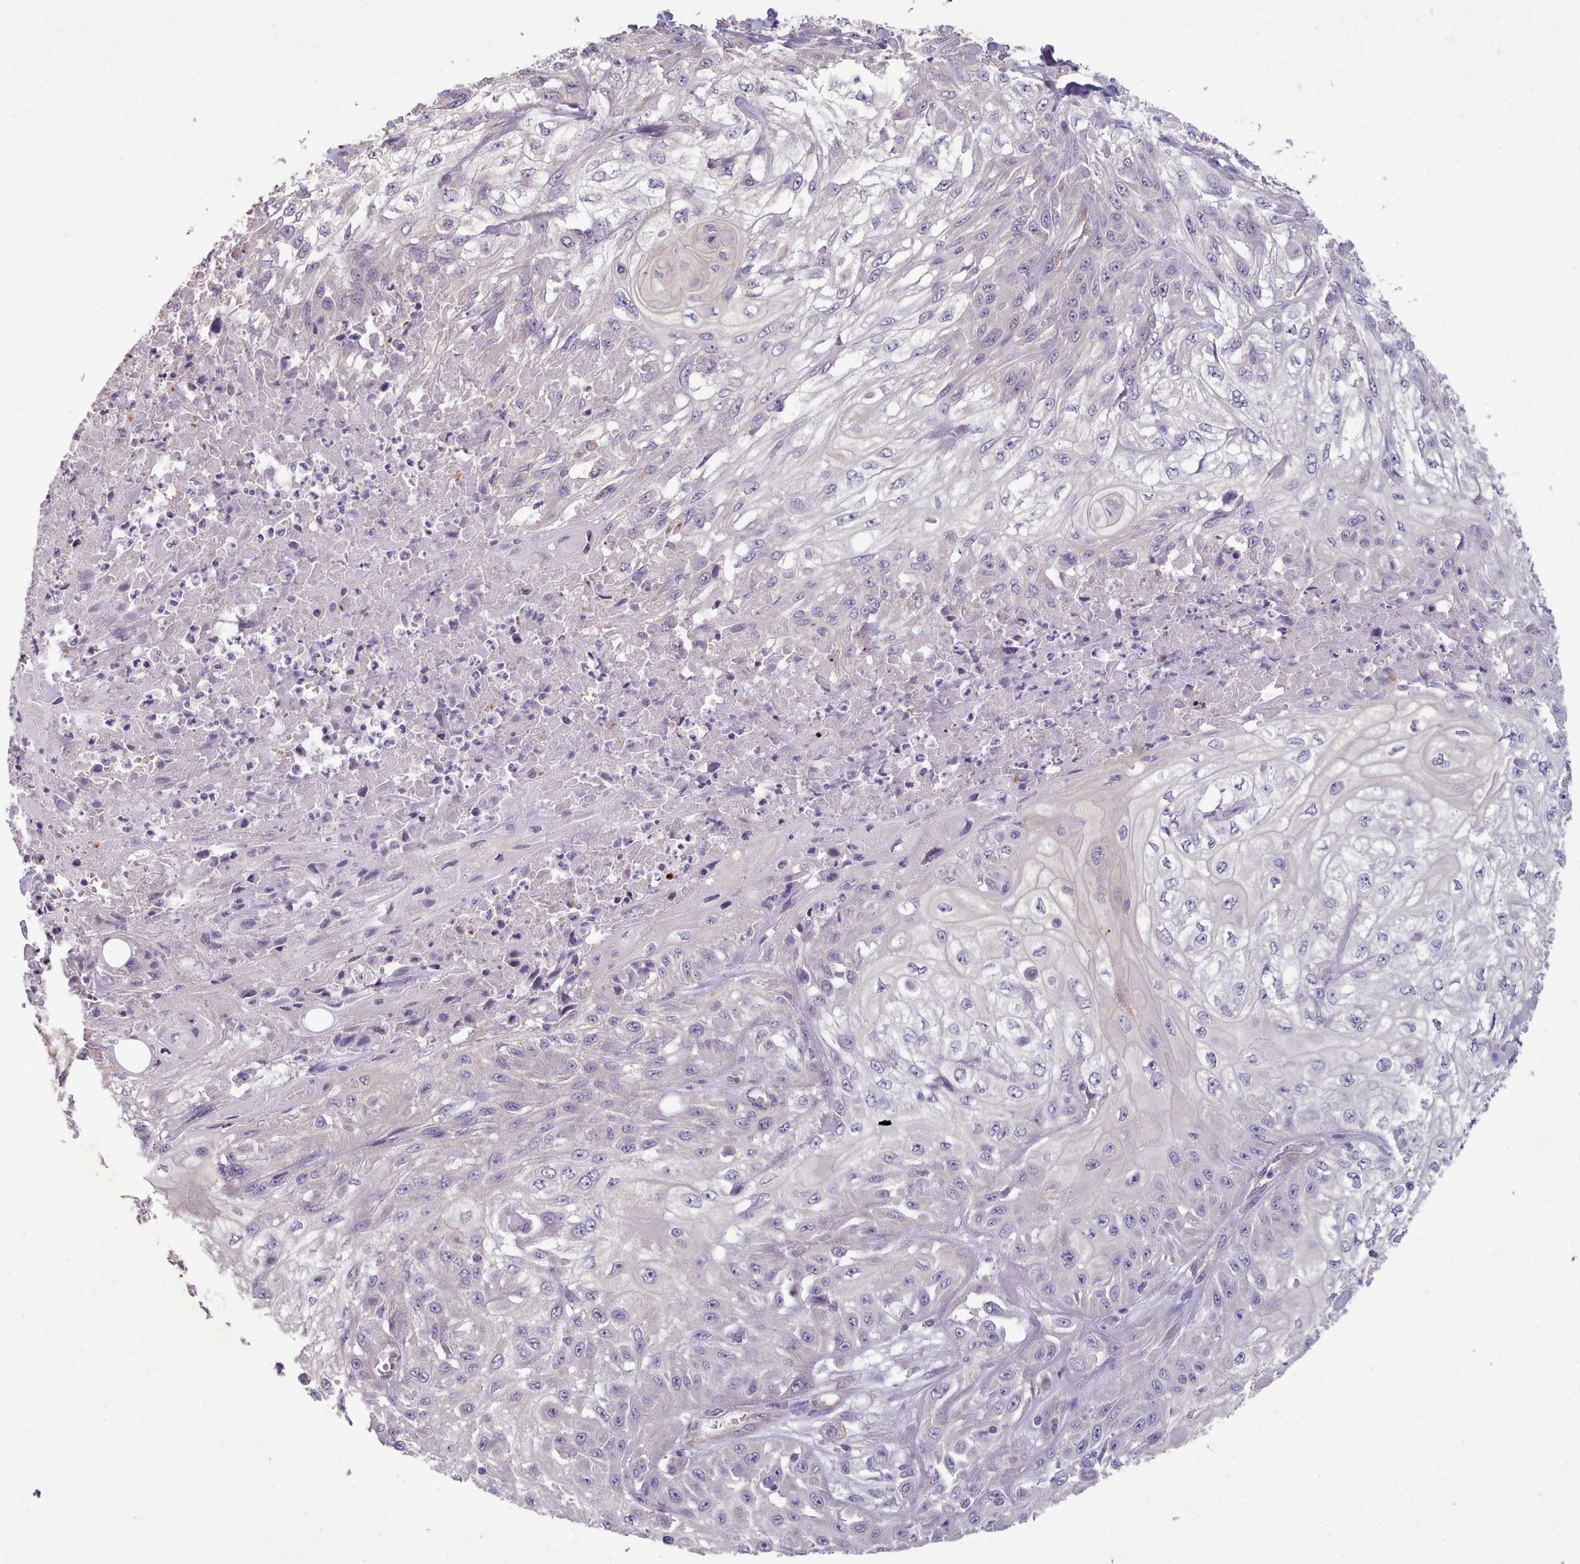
{"staining": {"intensity": "negative", "quantity": "none", "location": "none"}, "tissue": "skin cancer", "cell_type": "Tumor cells", "image_type": "cancer", "snomed": [{"axis": "morphology", "description": "Squamous cell carcinoma, NOS"}, {"axis": "morphology", "description": "Squamous cell carcinoma, metastatic, NOS"}, {"axis": "topography", "description": "Skin"}, {"axis": "topography", "description": "Lymph node"}], "caption": "Immunohistochemistry of metastatic squamous cell carcinoma (skin) displays no staining in tumor cells.", "gene": "DPF1", "patient": {"sex": "male", "age": 75}}